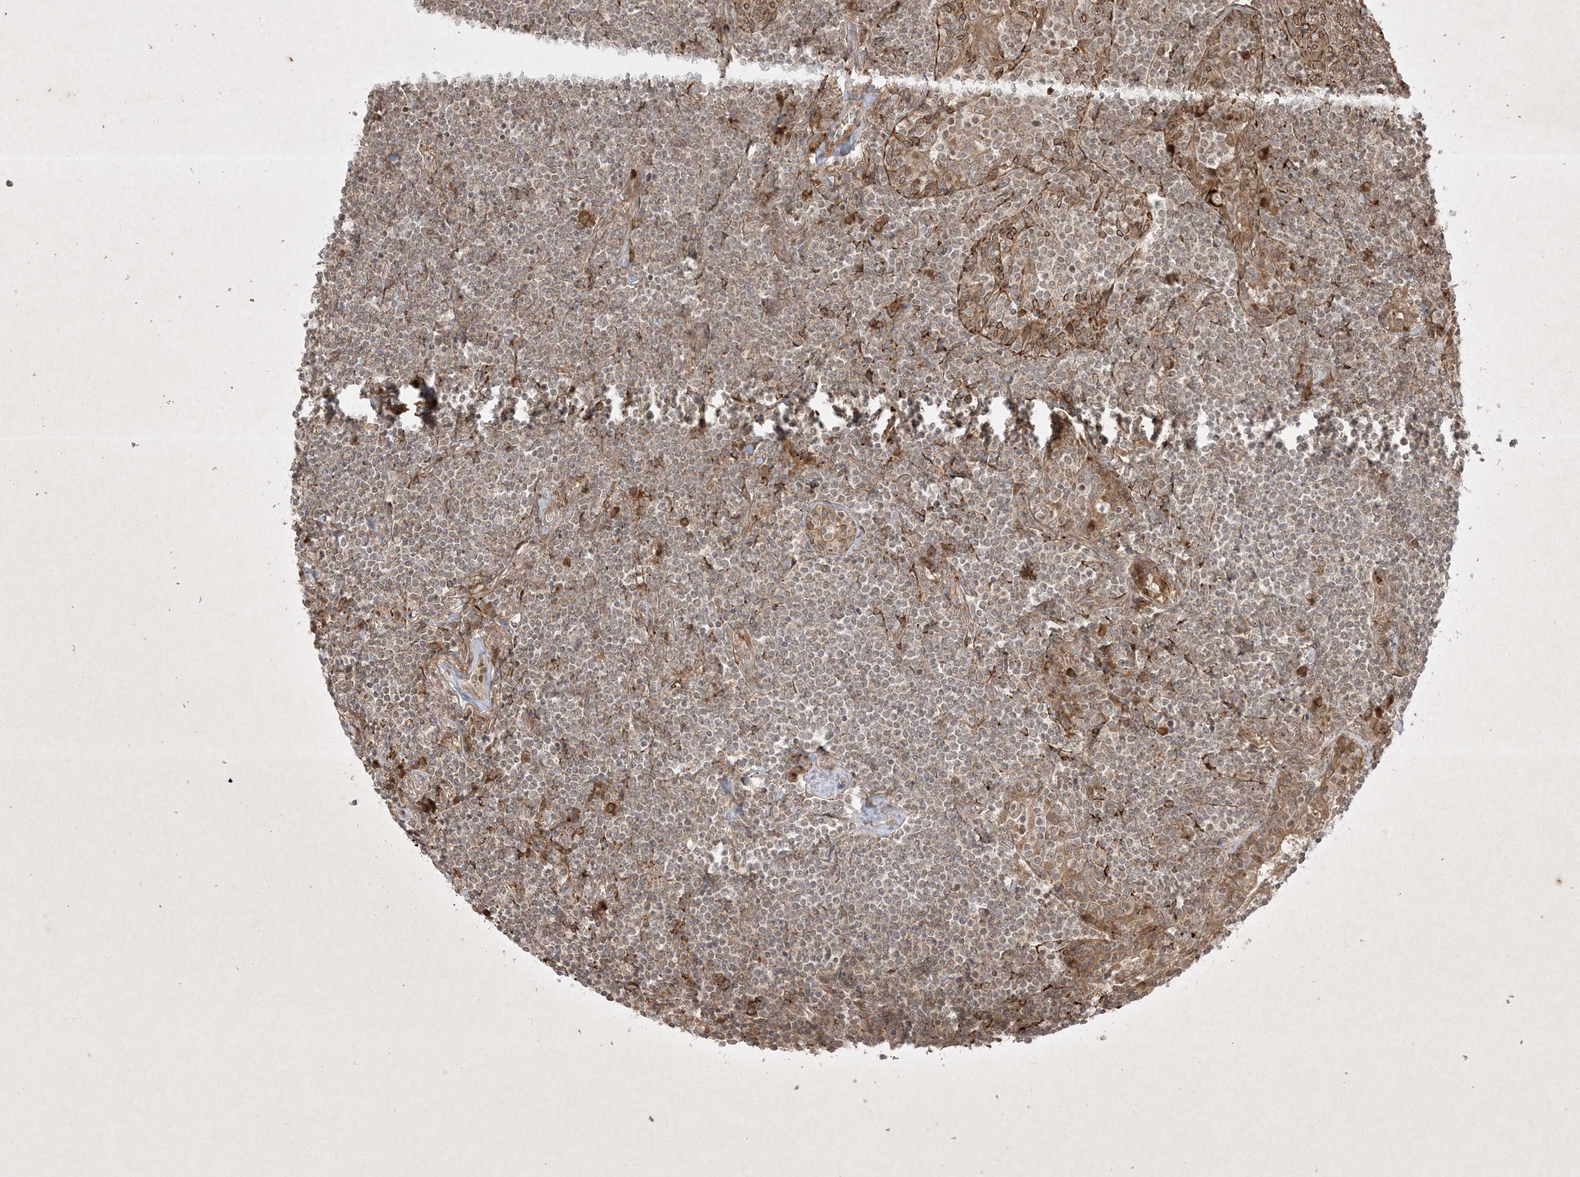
{"staining": {"intensity": "weak", "quantity": ">75%", "location": "cytoplasmic/membranous"}, "tissue": "lymphoma", "cell_type": "Tumor cells", "image_type": "cancer", "snomed": [{"axis": "morphology", "description": "Malignant lymphoma, non-Hodgkin's type, Low grade"}, {"axis": "topography", "description": "Lung"}], "caption": "Lymphoma was stained to show a protein in brown. There is low levels of weak cytoplasmic/membranous staining in approximately >75% of tumor cells. (IHC, brightfield microscopy, high magnification).", "gene": "PTK6", "patient": {"sex": "female", "age": 71}}